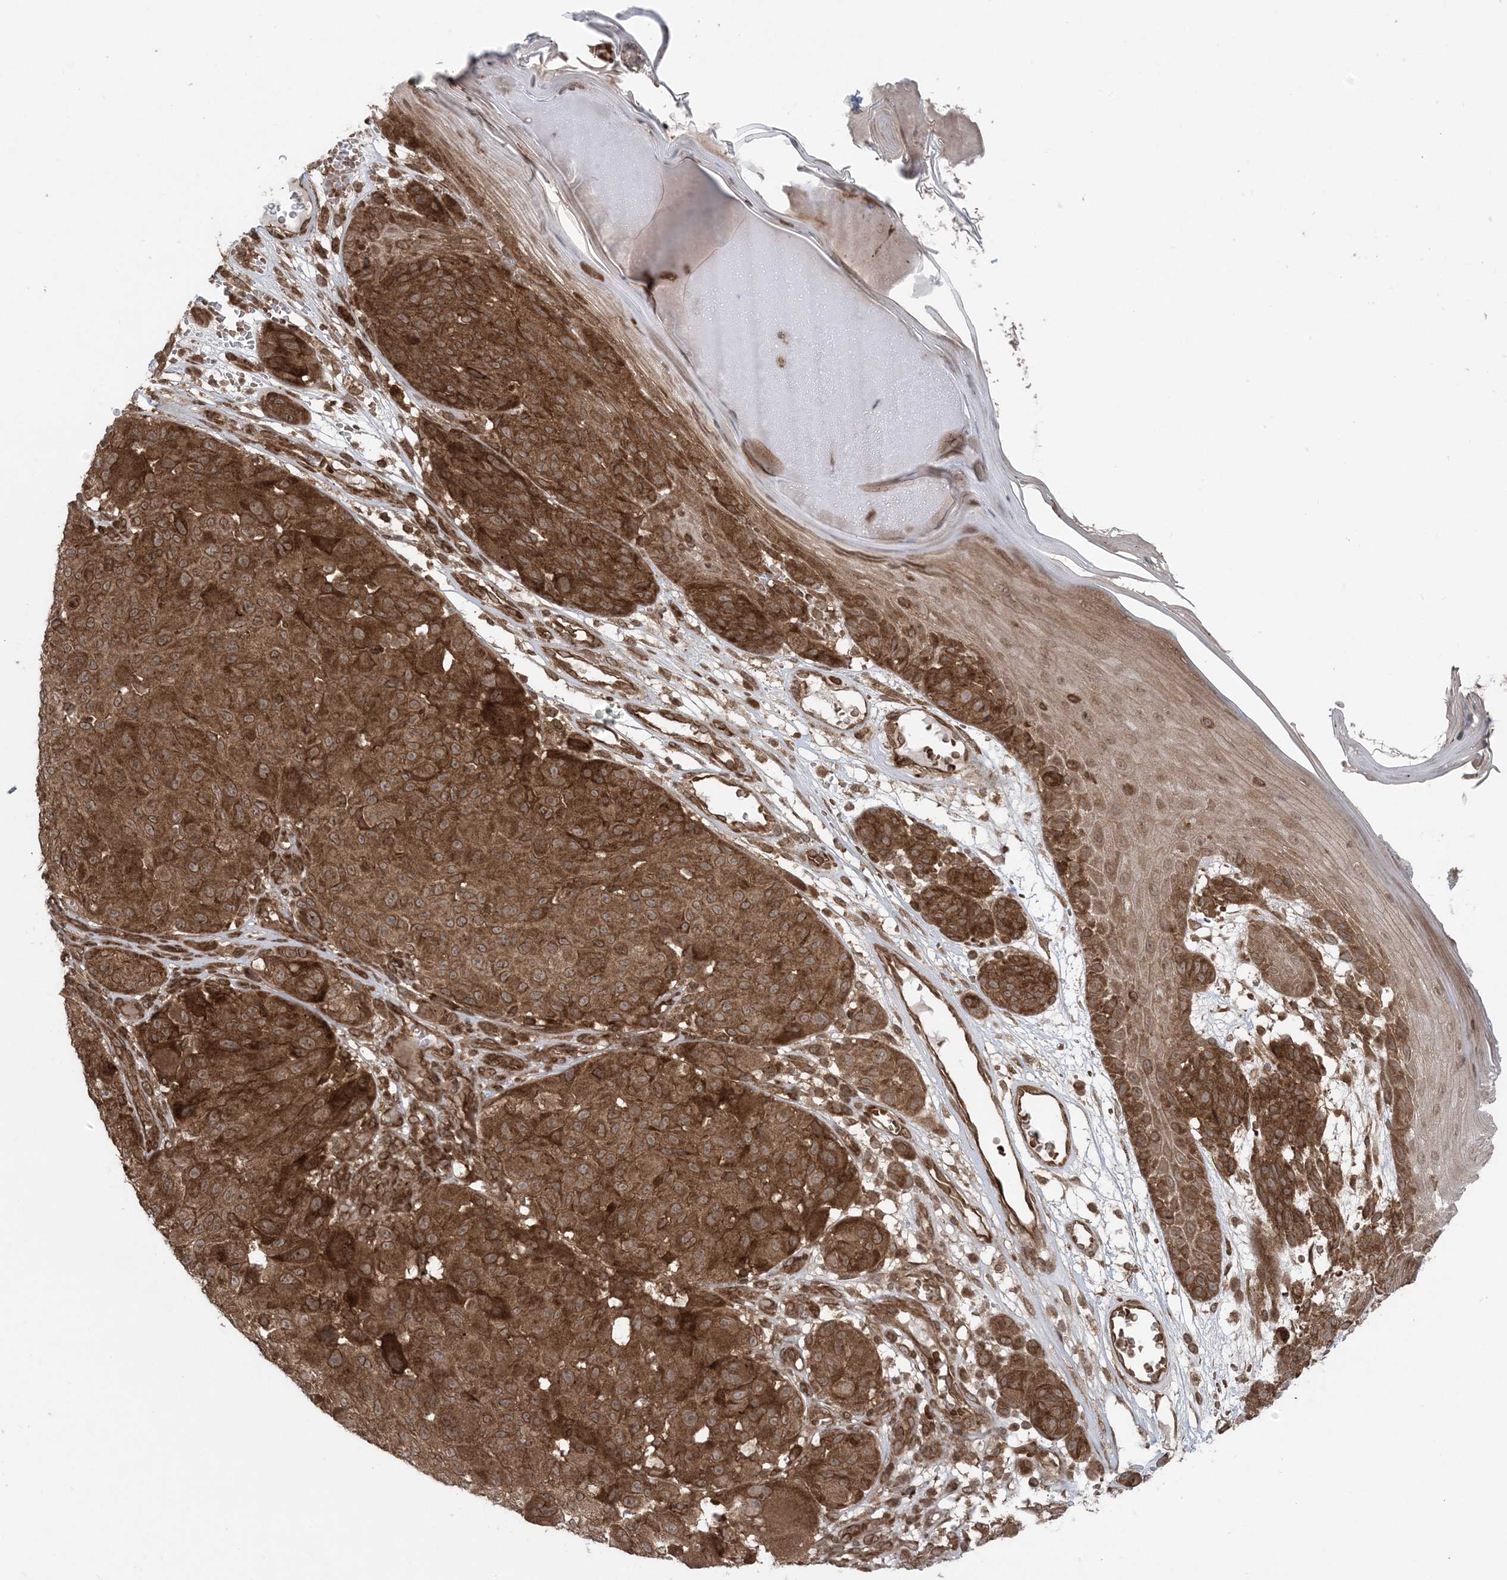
{"staining": {"intensity": "strong", "quantity": ">75%", "location": "cytoplasmic/membranous"}, "tissue": "melanoma", "cell_type": "Tumor cells", "image_type": "cancer", "snomed": [{"axis": "morphology", "description": "Malignant melanoma, NOS"}, {"axis": "topography", "description": "Skin"}], "caption": "Immunohistochemical staining of melanoma reveals high levels of strong cytoplasmic/membranous protein expression in about >75% of tumor cells.", "gene": "DDX19B", "patient": {"sex": "male", "age": 83}}